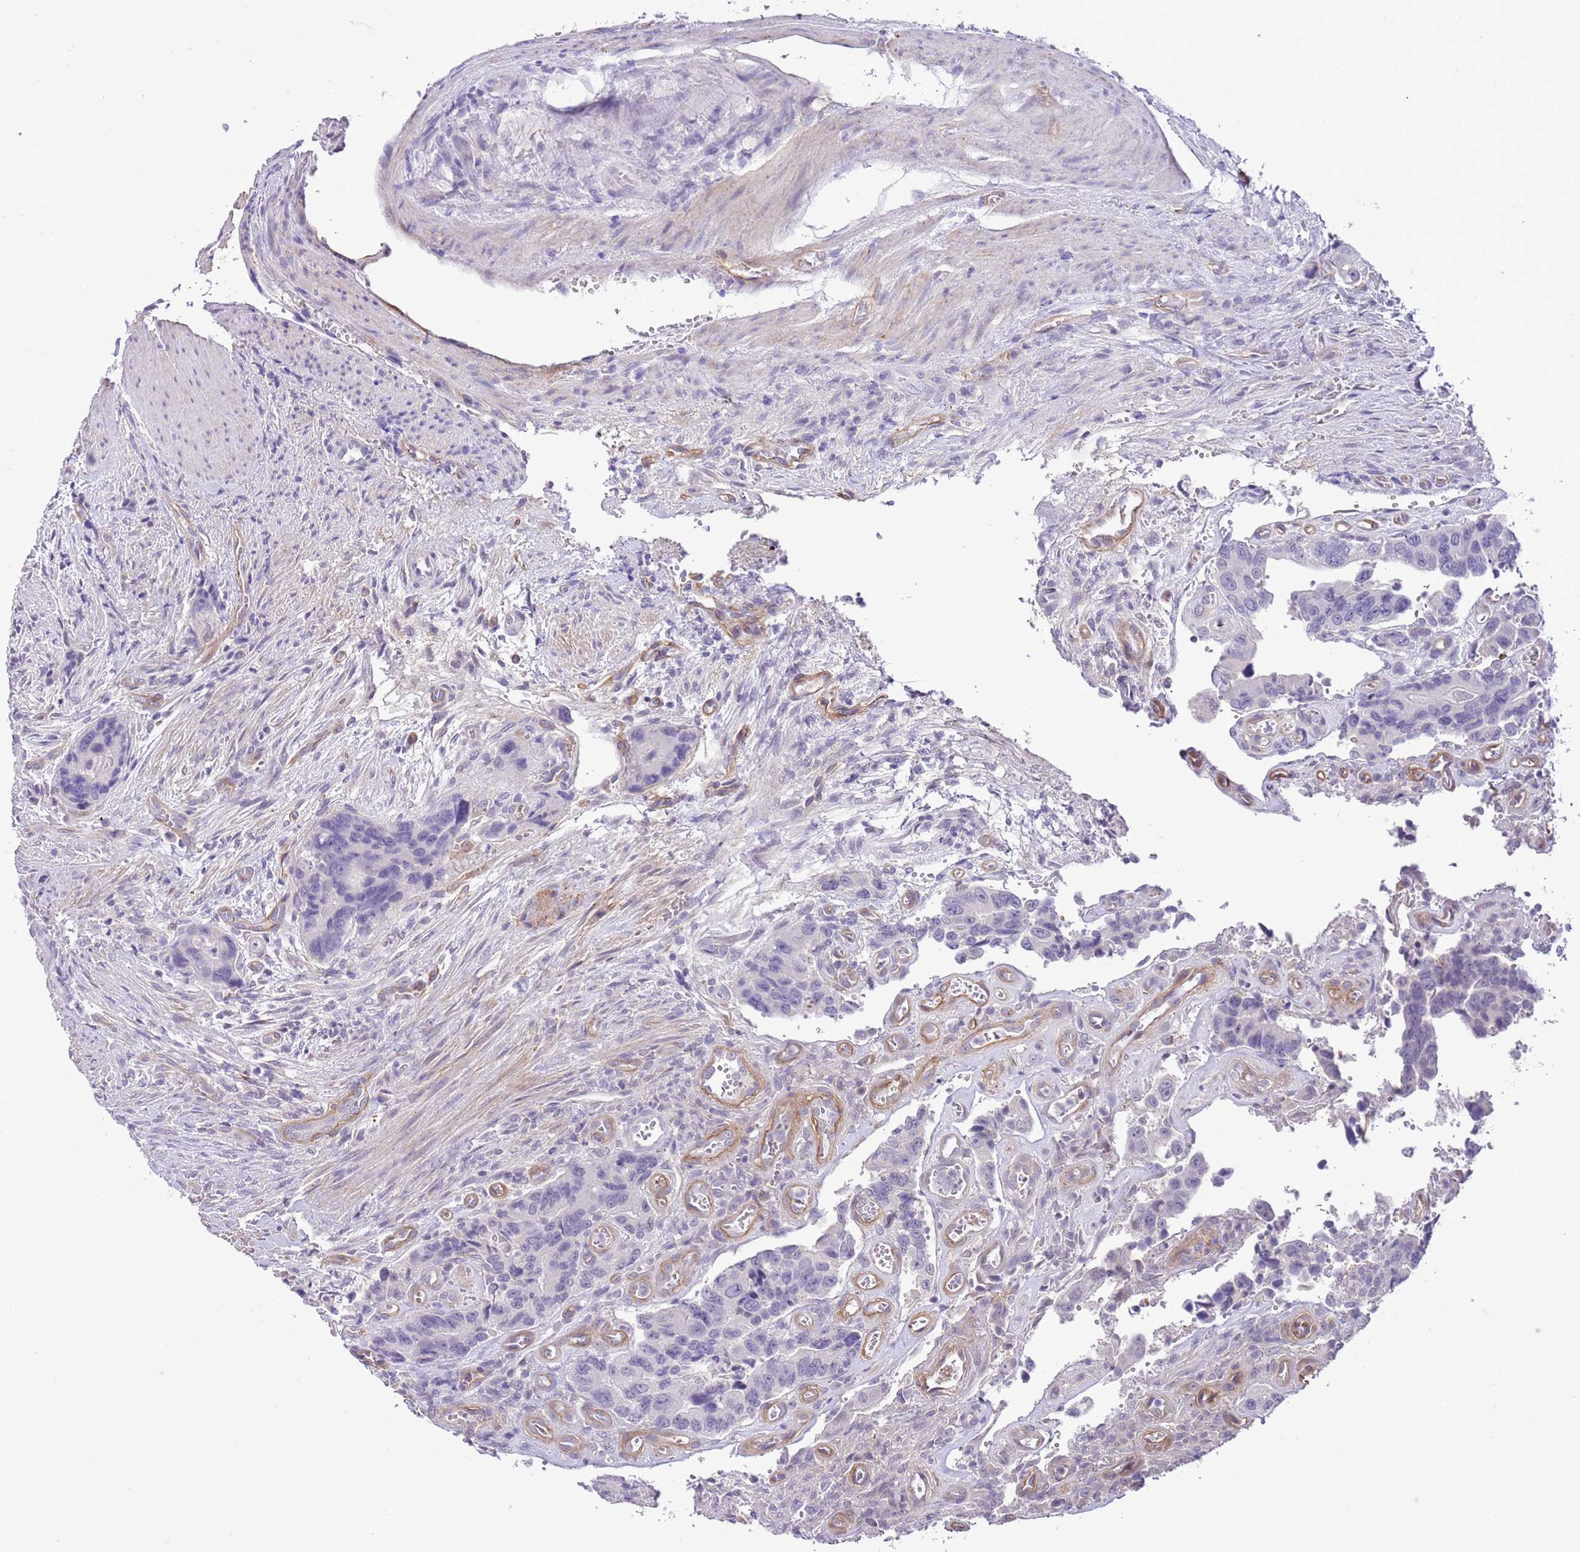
{"staining": {"intensity": "negative", "quantity": "none", "location": "none"}, "tissue": "colorectal cancer", "cell_type": "Tumor cells", "image_type": "cancer", "snomed": [{"axis": "morphology", "description": "Adenocarcinoma, NOS"}, {"axis": "topography", "description": "Colon"}], "caption": "Immunohistochemistry histopathology image of neoplastic tissue: human colorectal cancer (adenocarcinoma) stained with DAB displays no significant protein staining in tumor cells.", "gene": "MIDN", "patient": {"sex": "male", "age": 84}}